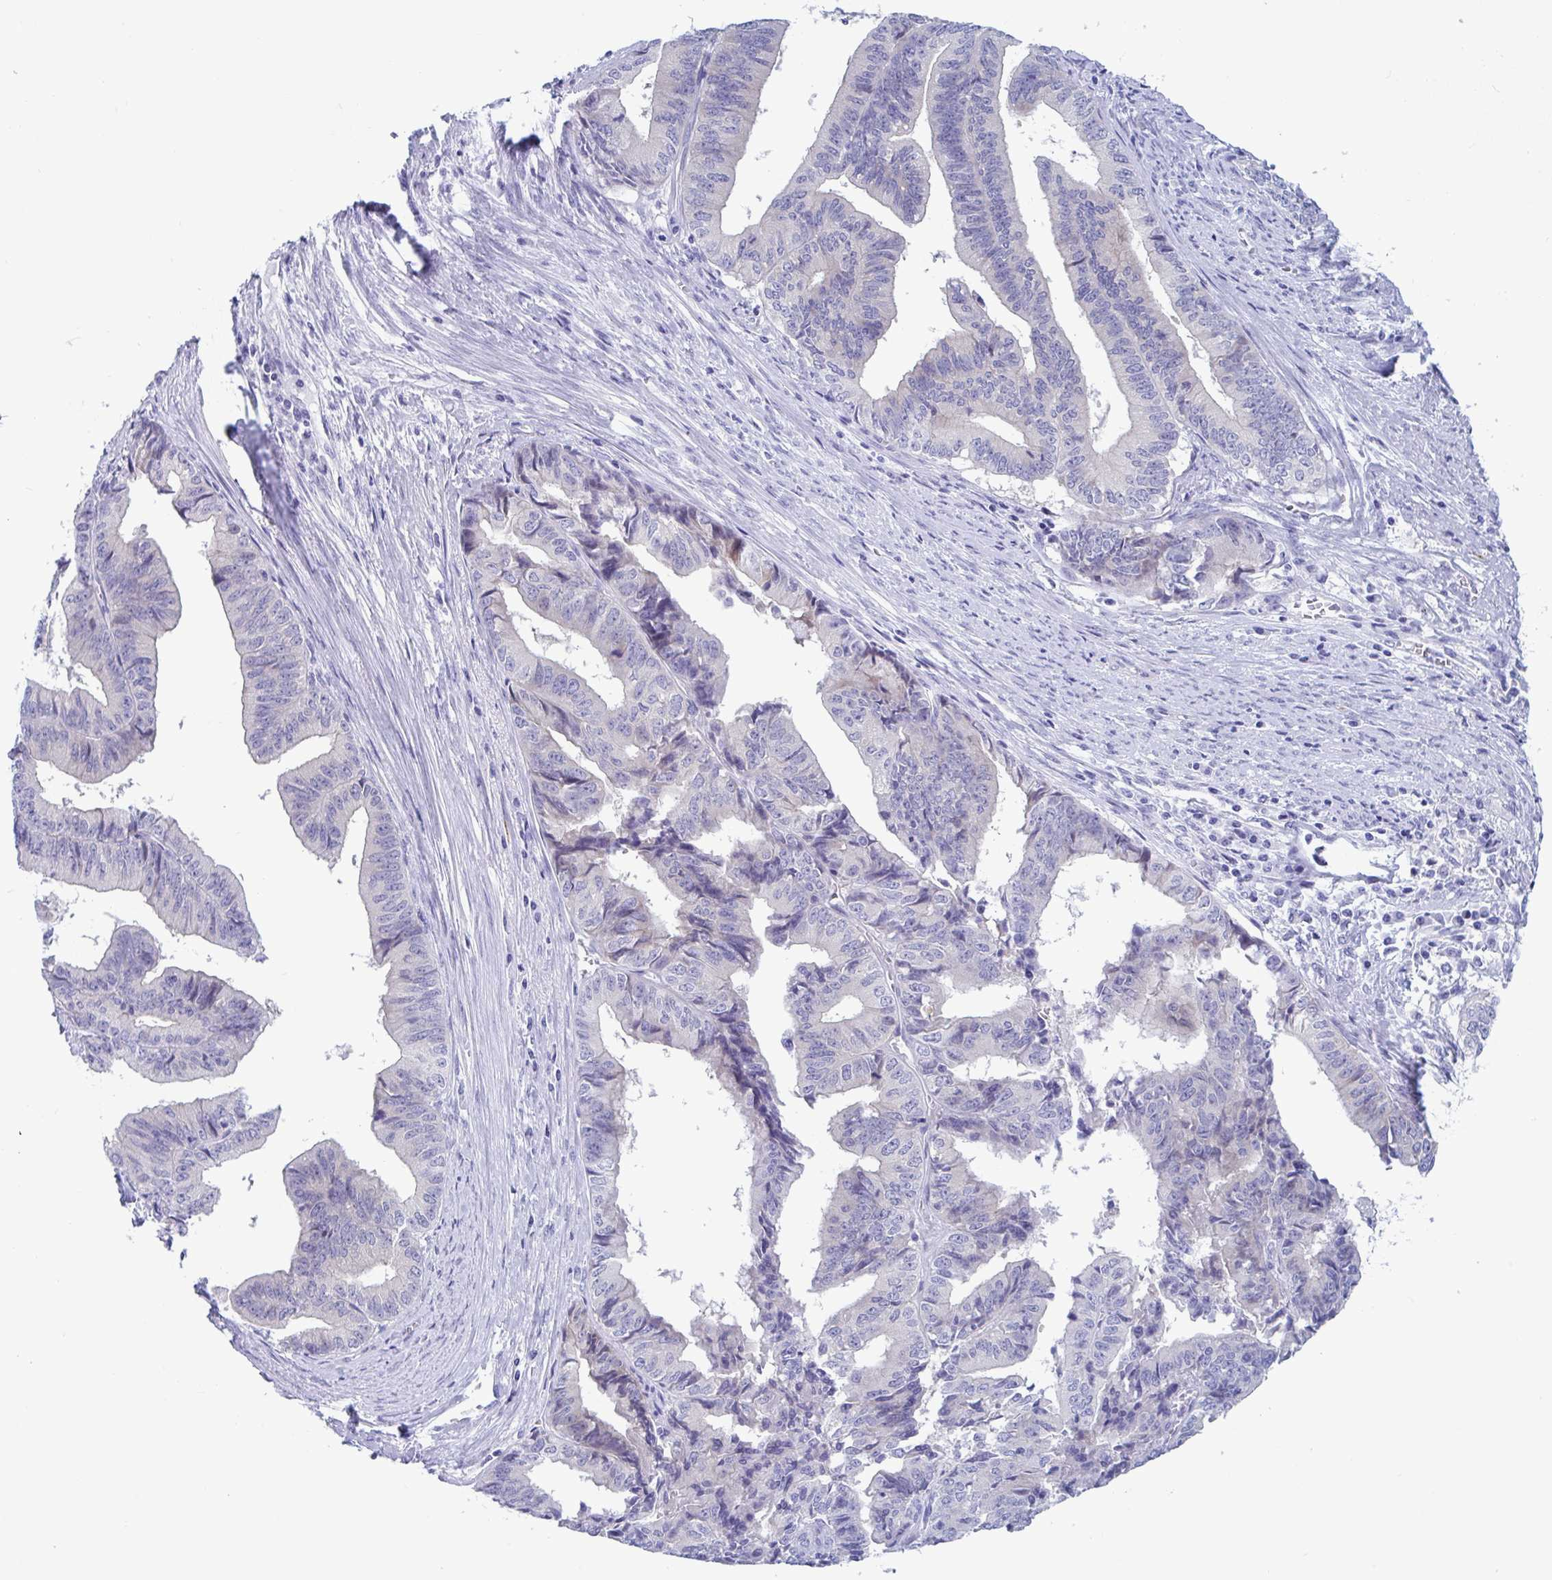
{"staining": {"intensity": "negative", "quantity": "none", "location": "none"}, "tissue": "endometrial cancer", "cell_type": "Tumor cells", "image_type": "cancer", "snomed": [{"axis": "morphology", "description": "Adenocarcinoma, NOS"}, {"axis": "topography", "description": "Endometrium"}], "caption": "High magnification brightfield microscopy of endometrial adenocarcinoma stained with DAB (brown) and counterstained with hematoxylin (blue): tumor cells show no significant staining. Brightfield microscopy of immunohistochemistry (IHC) stained with DAB (3,3'-diaminobenzidine) (brown) and hematoxylin (blue), captured at high magnification.", "gene": "TTC30B", "patient": {"sex": "female", "age": 65}}